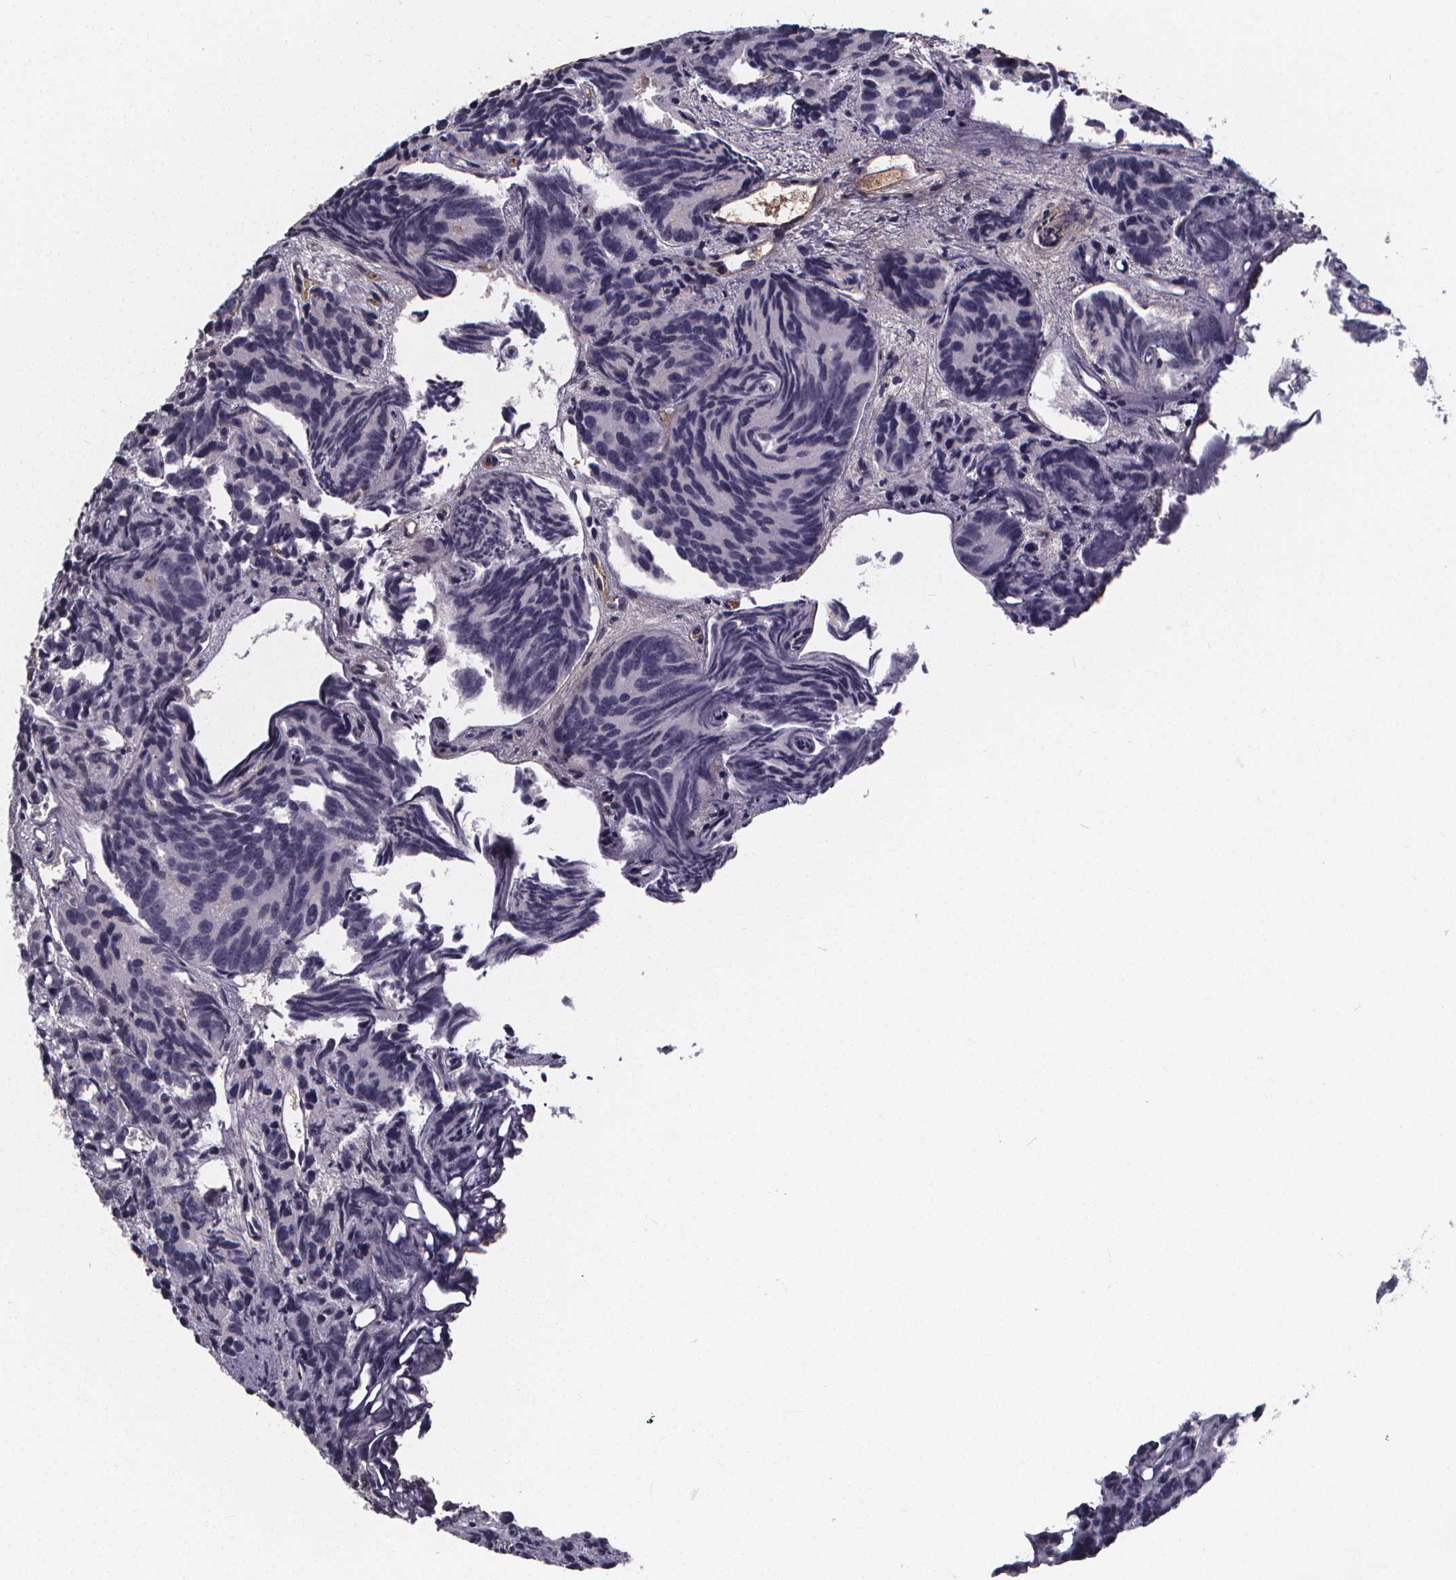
{"staining": {"intensity": "negative", "quantity": "none", "location": "none"}, "tissue": "prostate cancer", "cell_type": "Tumor cells", "image_type": "cancer", "snomed": [{"axis": "morphology", "description": "Adenocarcinoma, High grade"}, {"axis": "topography", "description": "Prostate"}], "caption": "There is no significant staining in tumor cells of prostate adenocarcinoma (high-grade).", "gene": "AGT", "patient": {"sex": "male", "age": 77}}